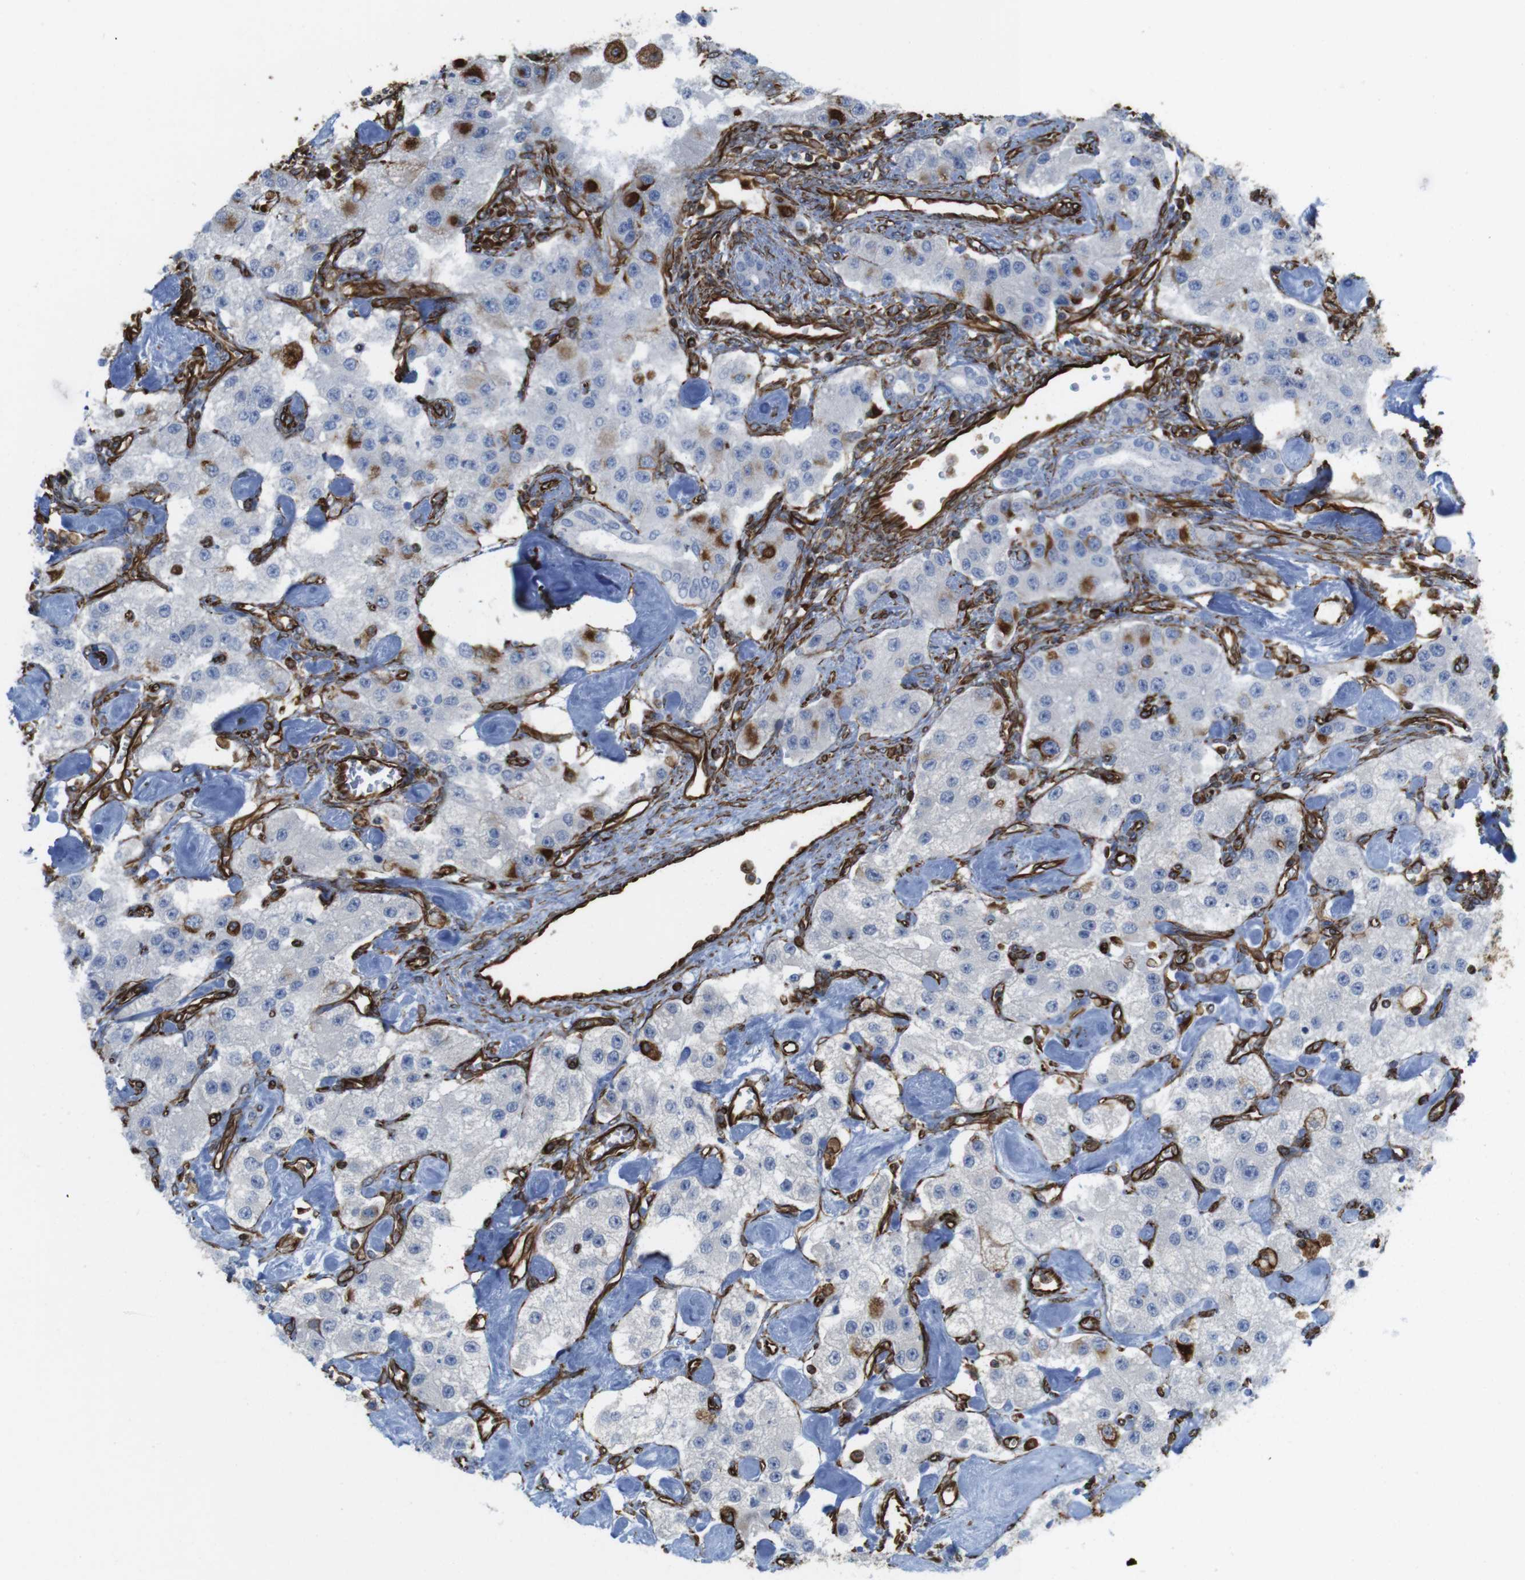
{"staining": {"intensity": "negative", "quantity": "none", "location": "none"}, "tissue": "carcinoid", "cell_type": "Tumor cells", "image_type": "cancer", "snomed": [{"axis": "morphology", "description": "Carcinoid, malignant, NOS"}, {"axis": "topography", "description": "Pancreas"}], "caption": "Tumor cells are negative for protein expression in human carcinoid. Brightfield microscopy of immunohistochemistry stained with DAB (brown) and hematoxylin (blue), captured at high magnification.", "gene": "RALGPS1", "patient": {"sex": "male", "age": 41}}